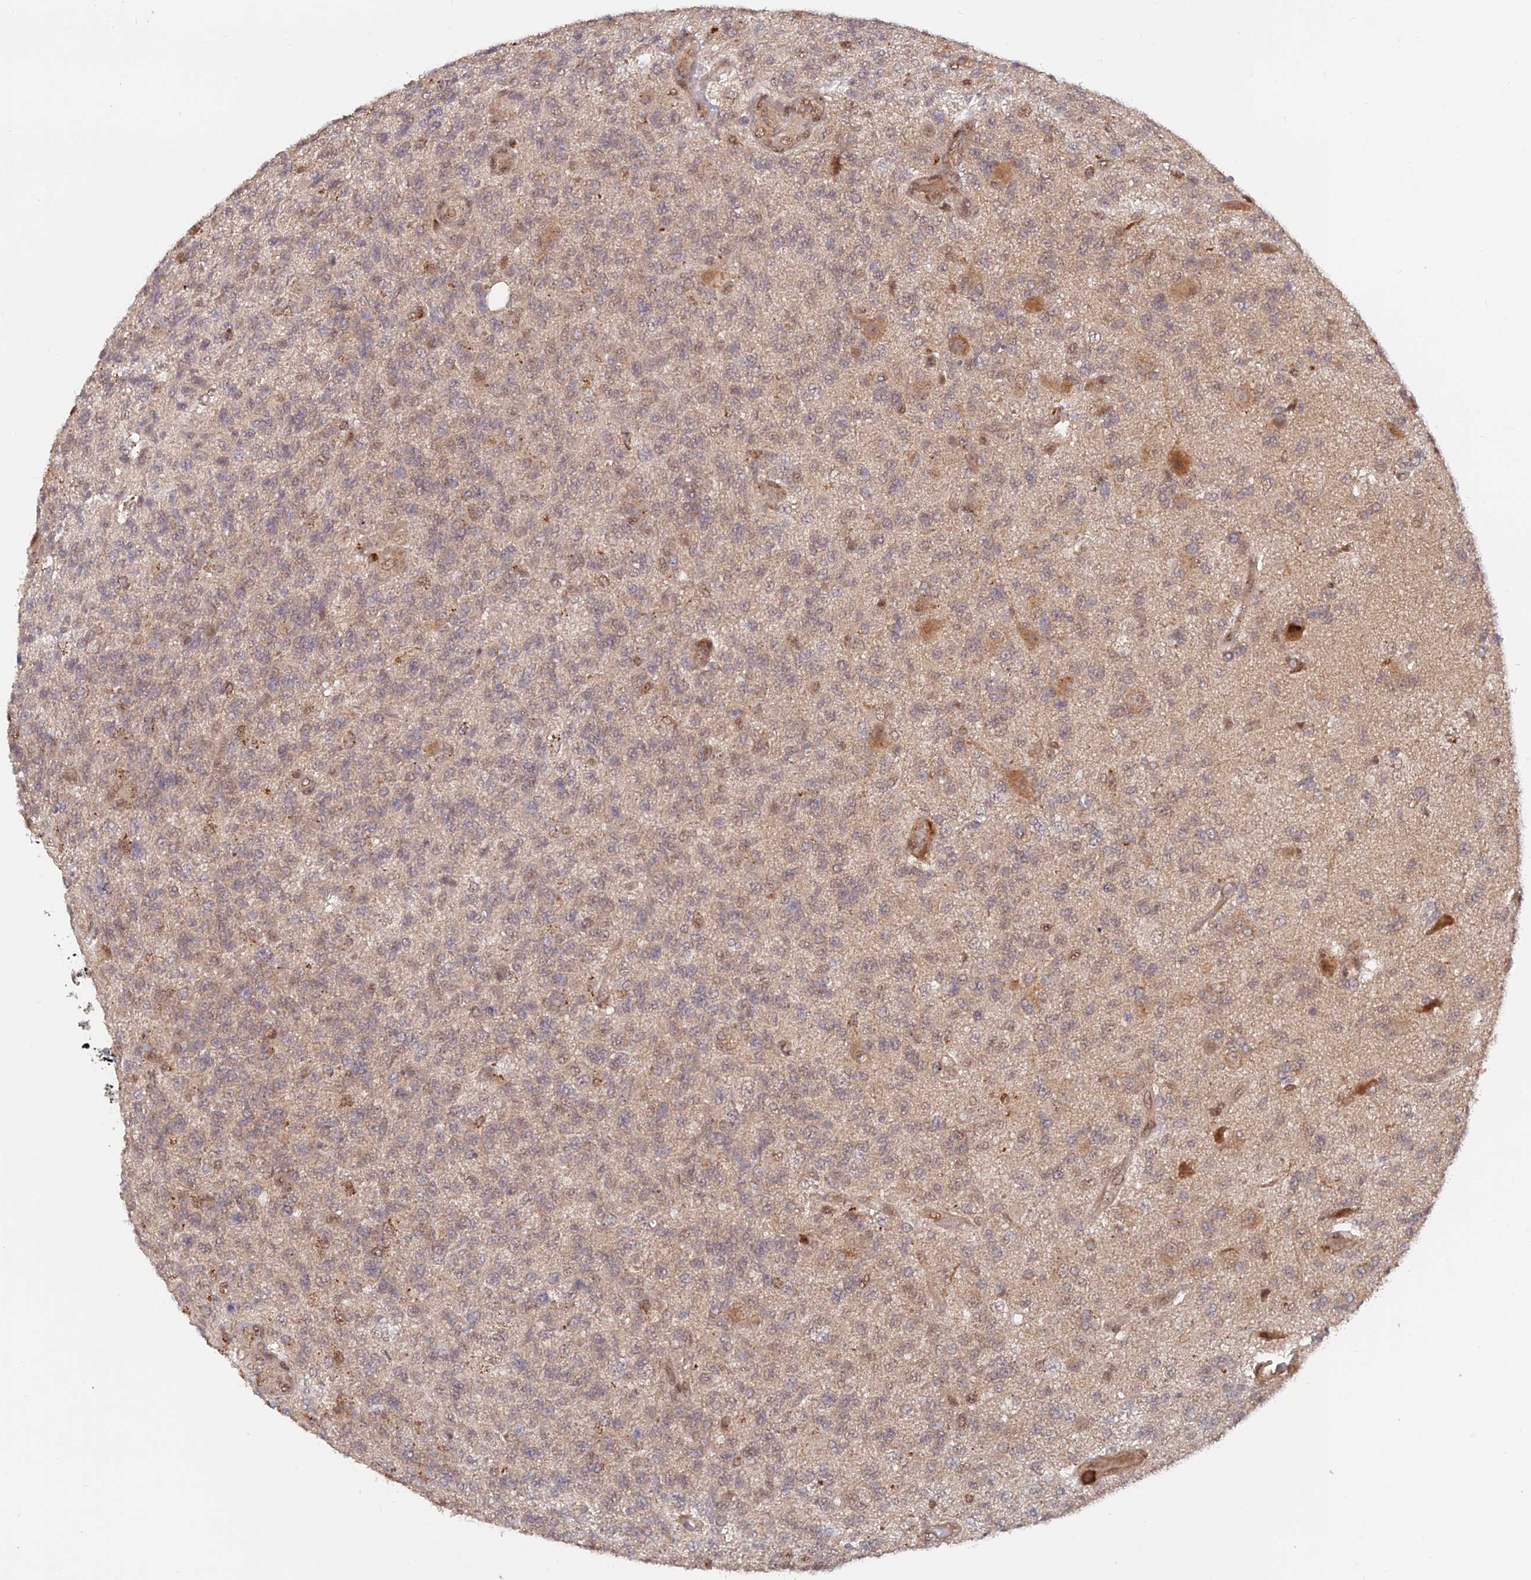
{"staining": {"intensity": "negative", "quantity": "none", "location": "none"}, "tissue": "glioma", "cell_type": "Tumor cells", "image_type": "cancer", "snomed": [{"axis": "morphology", "description": "Glioma, malignant, High grade"}, {"axis": "topography", "description": "Brain"}], "caption": "There is no significant staining in tumor cells of glioma.", "gene": "ZNF565", "patient": {"sex": "male", "age": 56}}